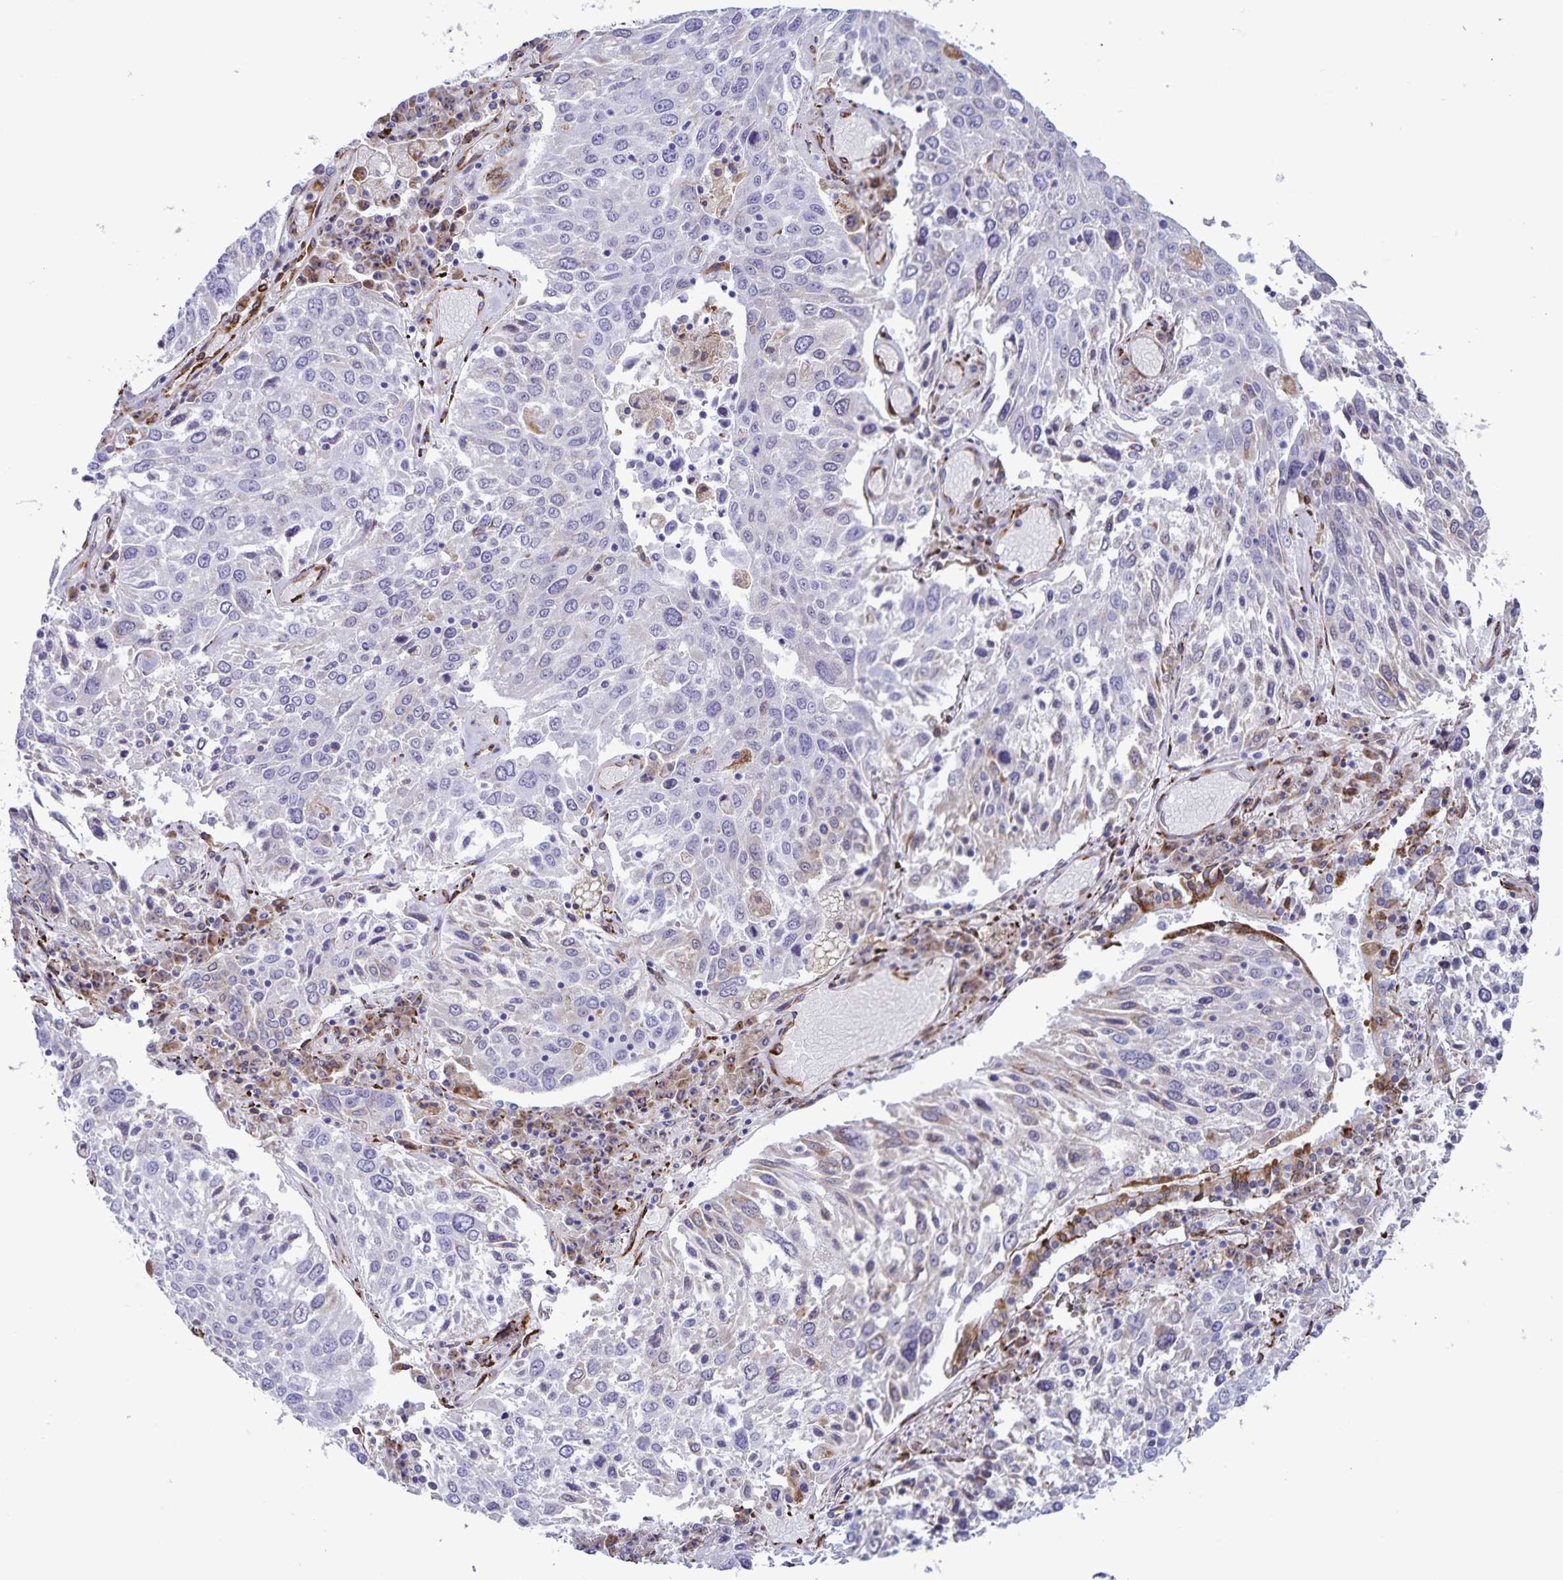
{"staining": {"intensity": "negative", "quantity": "none", "location": "none"}, "tissue": "lung cancer", "cell_type": "Tumor cells", "image_type": "cancer", "snomed": [{"axis": "morphology", "description": "Squamous cell carcinoma, NOS"}, {"axis": "topography", "description": "Lung"}], "caption": "Tumor cells show no significant expression in lung cancer.", "gene": "RCN1", "patient": {"sex": "male", "age": 65}}